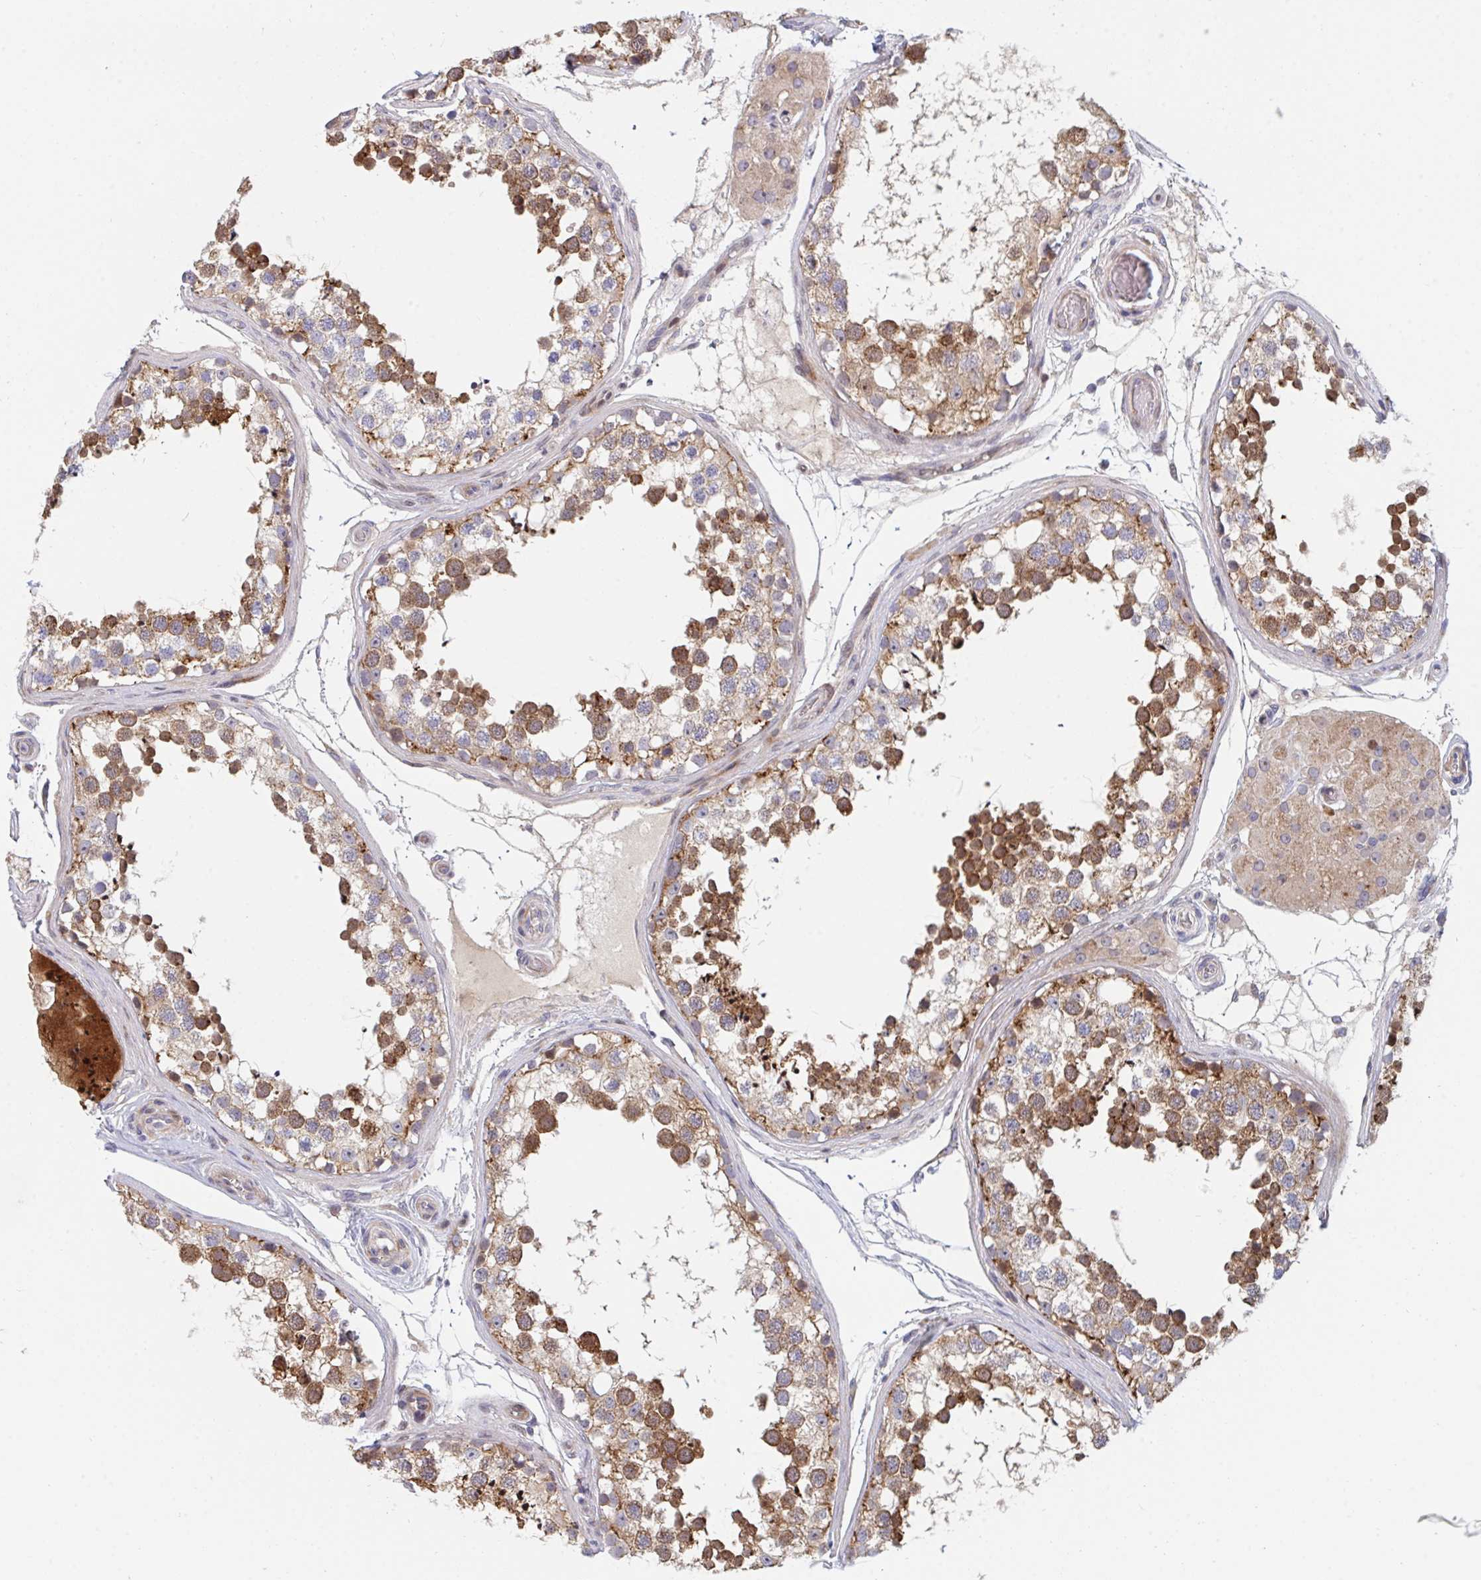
{"staining": {"intensity": "strong", "quantity": ">75%", "location": "cytoplasmic/membranous"}, "tissue": "testis", "cell_type": "Cells in seminiferous ducts", "image_type": "normal", "snomed": [{"axis": "morphology", "description": "Normal tissue, NOS"}, {"axis": "morphology", "description": "Seminoma, NOS"}, {"axis": "topography", "description": "Testis"}], "caption": "High-magnification brightfield microscopy of unremarkable testis stained with DAB (3,3'-diaminobenzidine) (brown) and counterstained with hematoxylin (blue). cells in seminiferous ducts exhibit strong cytoplasmic/membranous expression is seen in about>75% of cells. (IHC, brightfield microscopy, high magnification).", "gene": "TNFSF4", "patient": {"sex": "male", "age": 65}}